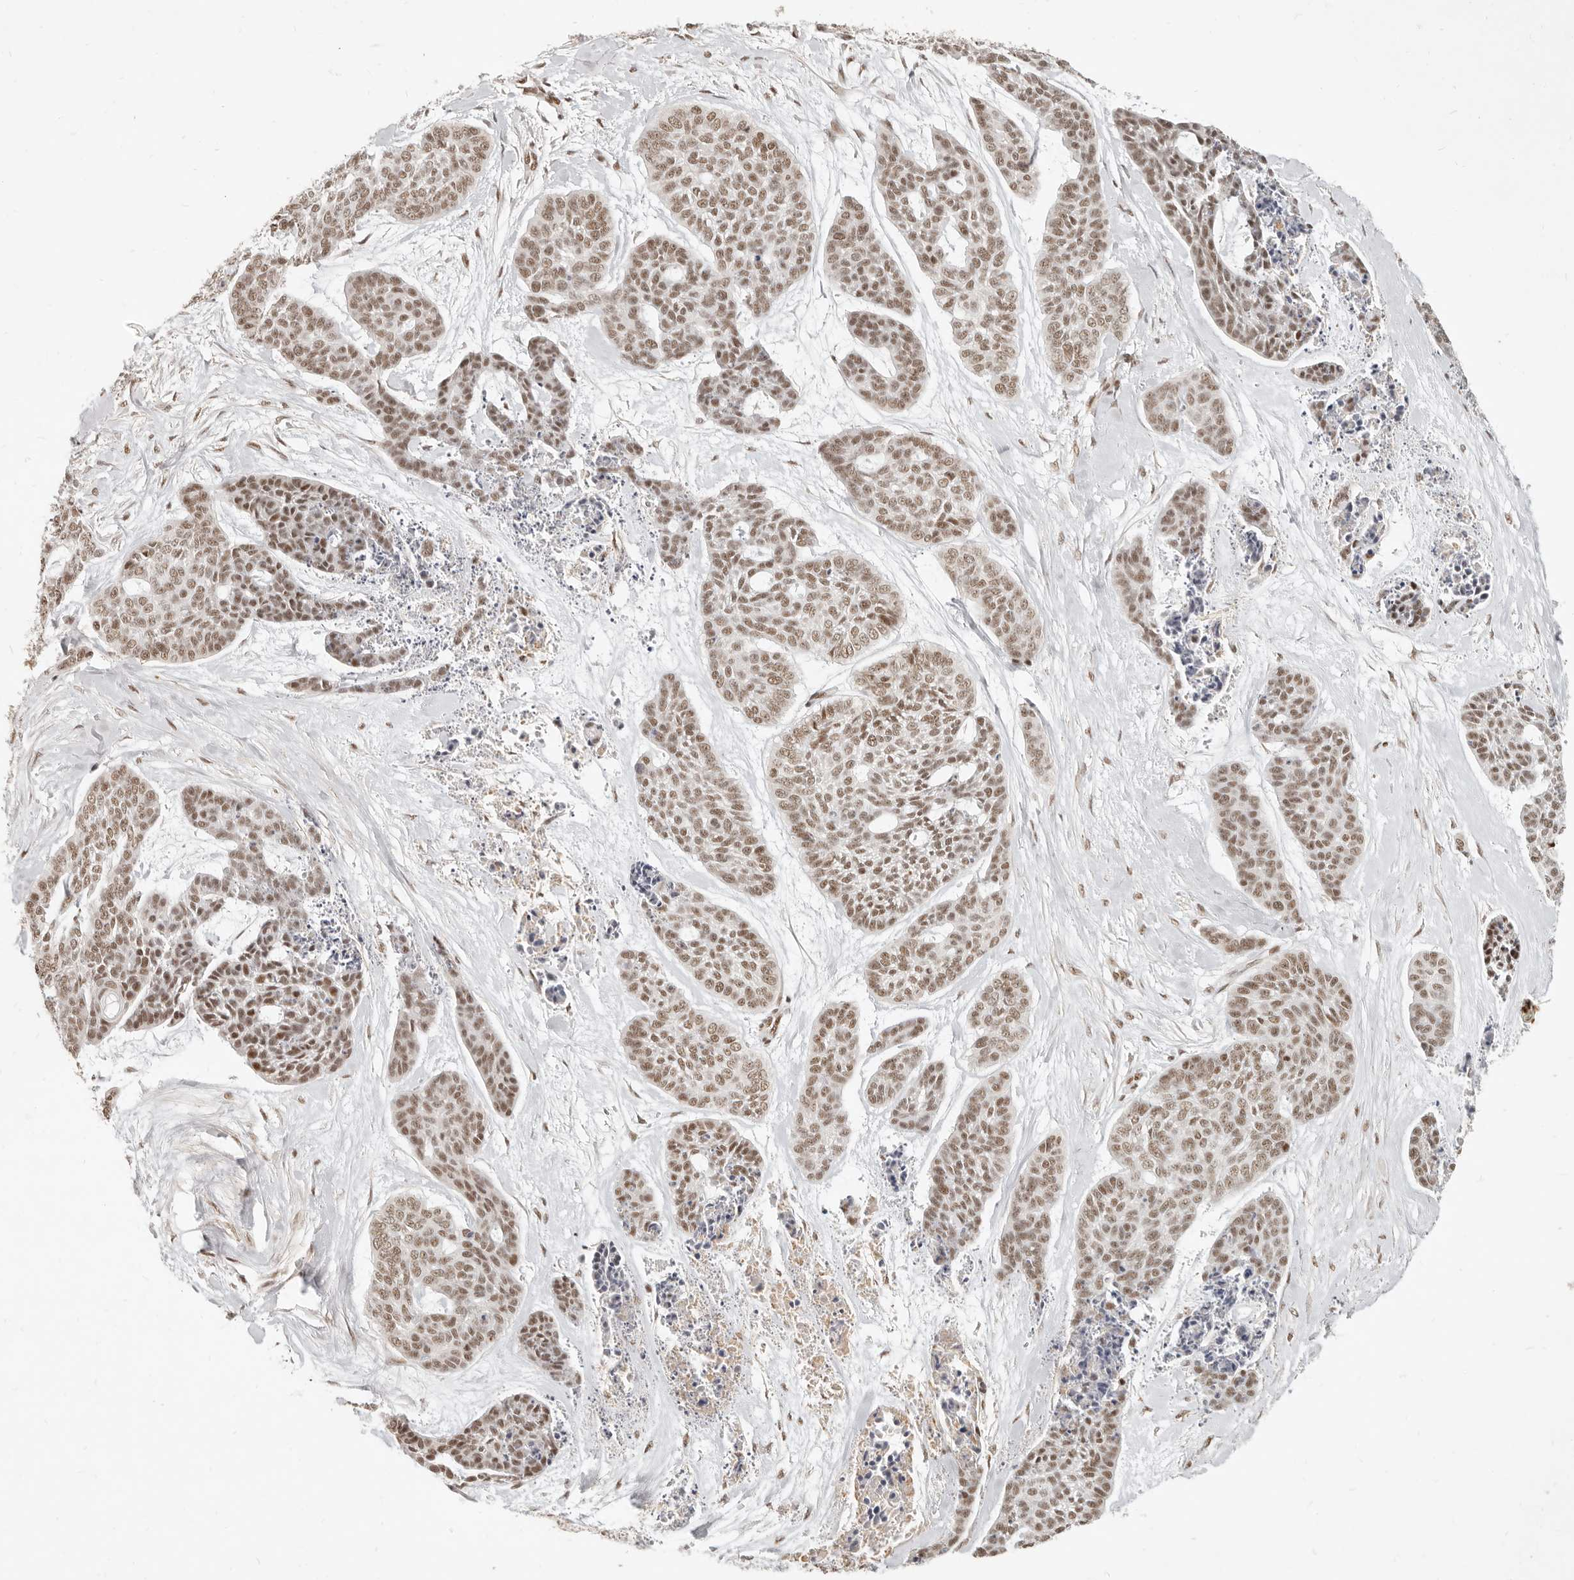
{"staining": {"intensity": "moderate", "quantity": ">75%", "location": "nuclear"}, "tissue": "skin cancer", "cell_type": "Tumor cells", "image_type": "cancer", "snomed": [{"axis": "morphology", "description": "Basal cell carcinoma"}, {"axis": "topography", "description": "Skin"}], "caption": "About >75% of tumor cells in human skin basal cell carcinoma demonstrate moderate nuclear protein positivity as visualized by brown immunohistochemical staining.", "gene": "GABPA", "patient": {"sex": "female", "age": 64}}